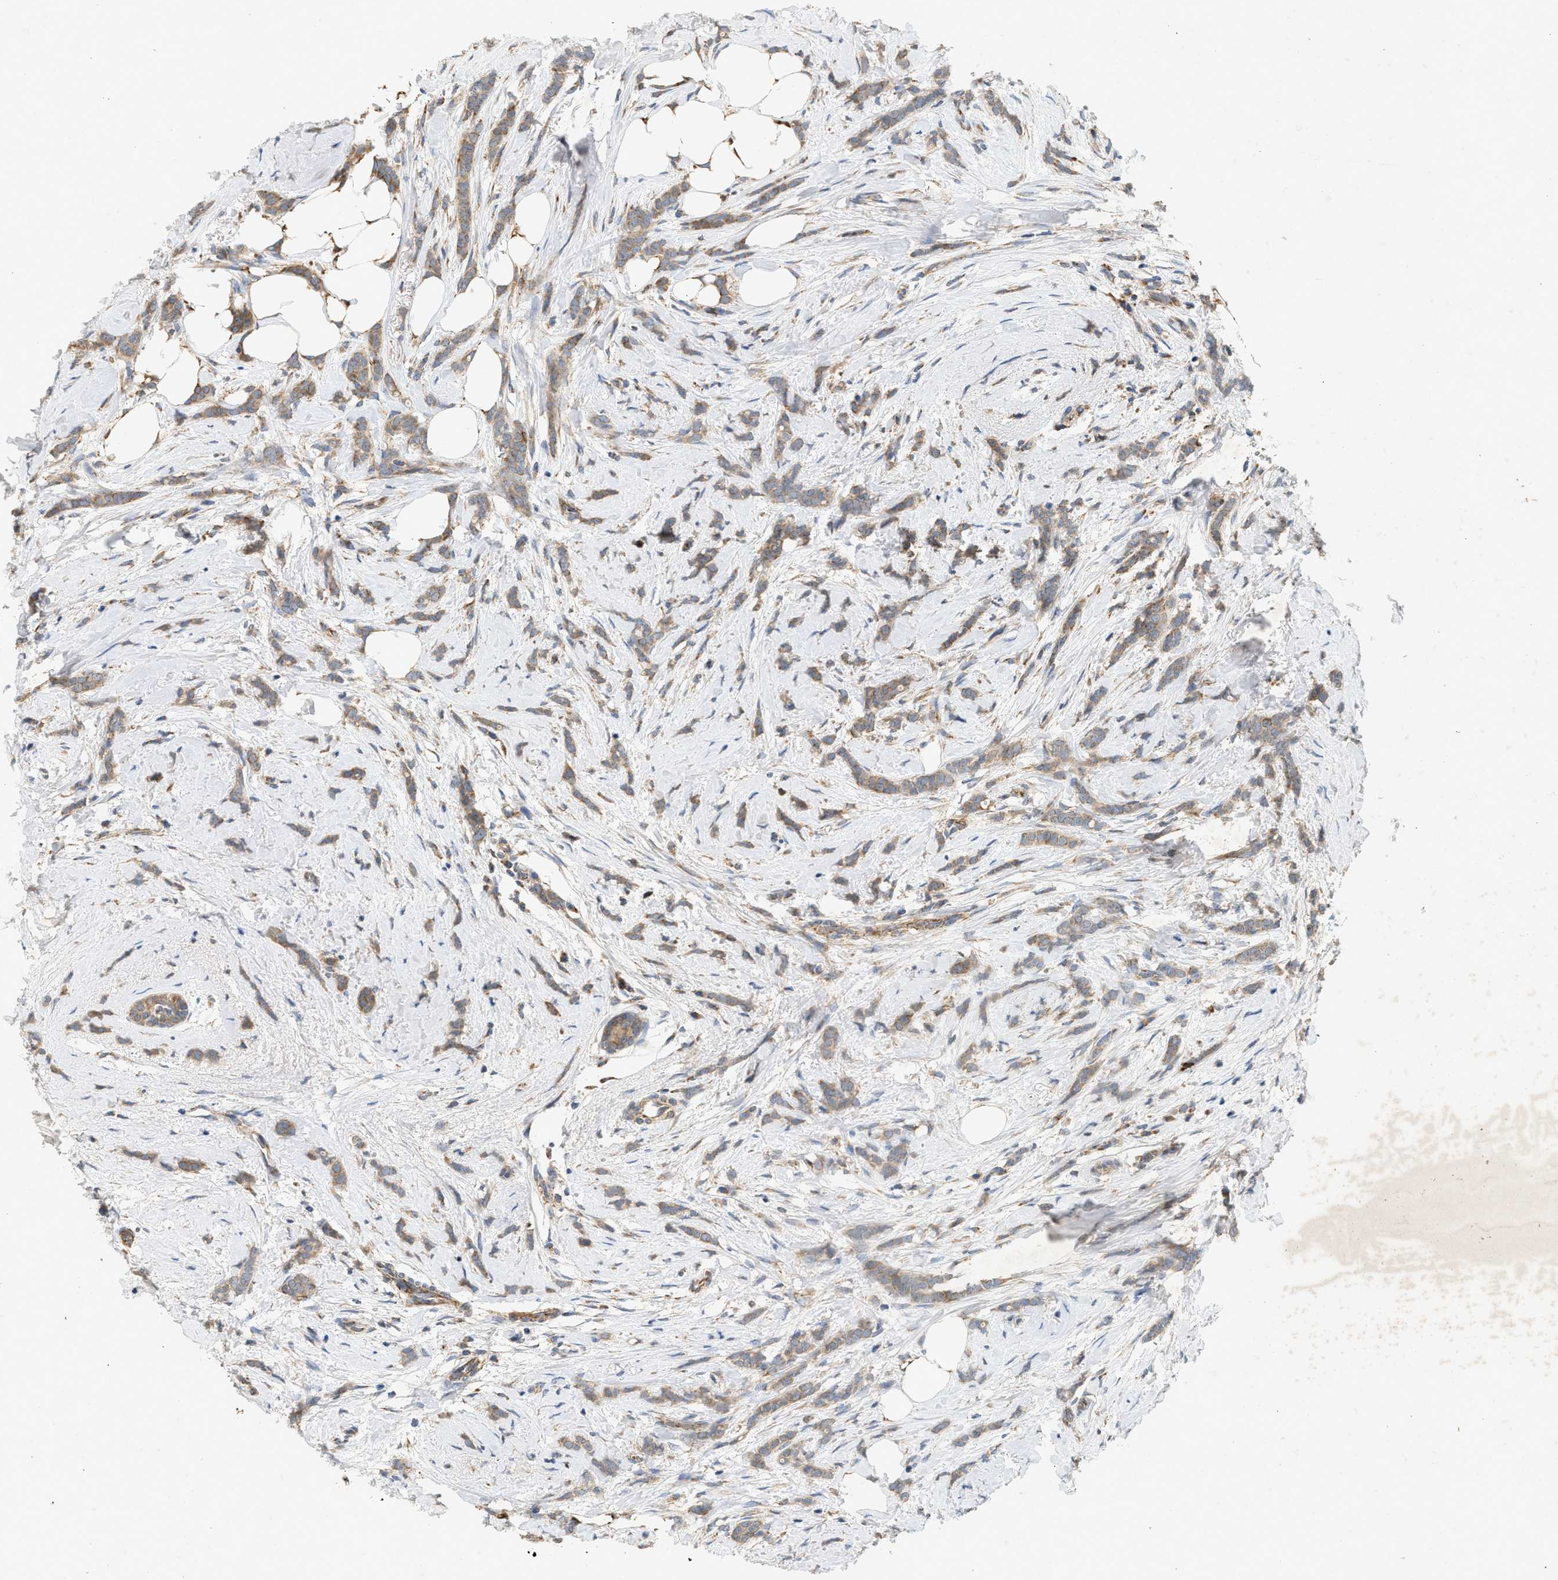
{"staining": {"intensity": "weak", "quantity": ">75%", "location": "cytoplasmic/membranous"}, "tissue": "breast cancer", "cell_type": "Tumor cells", "image_type": "cancer", "snomed": [{"axis": "morphology", "description": "Lobular carcinoma, in situ"}, {"axis": "morphology", "description": "Lobular carcinoma"}, {"axis": "topography", "description": "Breast"}], "caption": "There is low levels of weak cytoplasmic/membranous staining in tumor cells of breast lobular carcinoma, as demonstrated by immunohistochemical staining (brown color).", "gene": "MCU", "patient": {"sex": "female", "age": 41}}